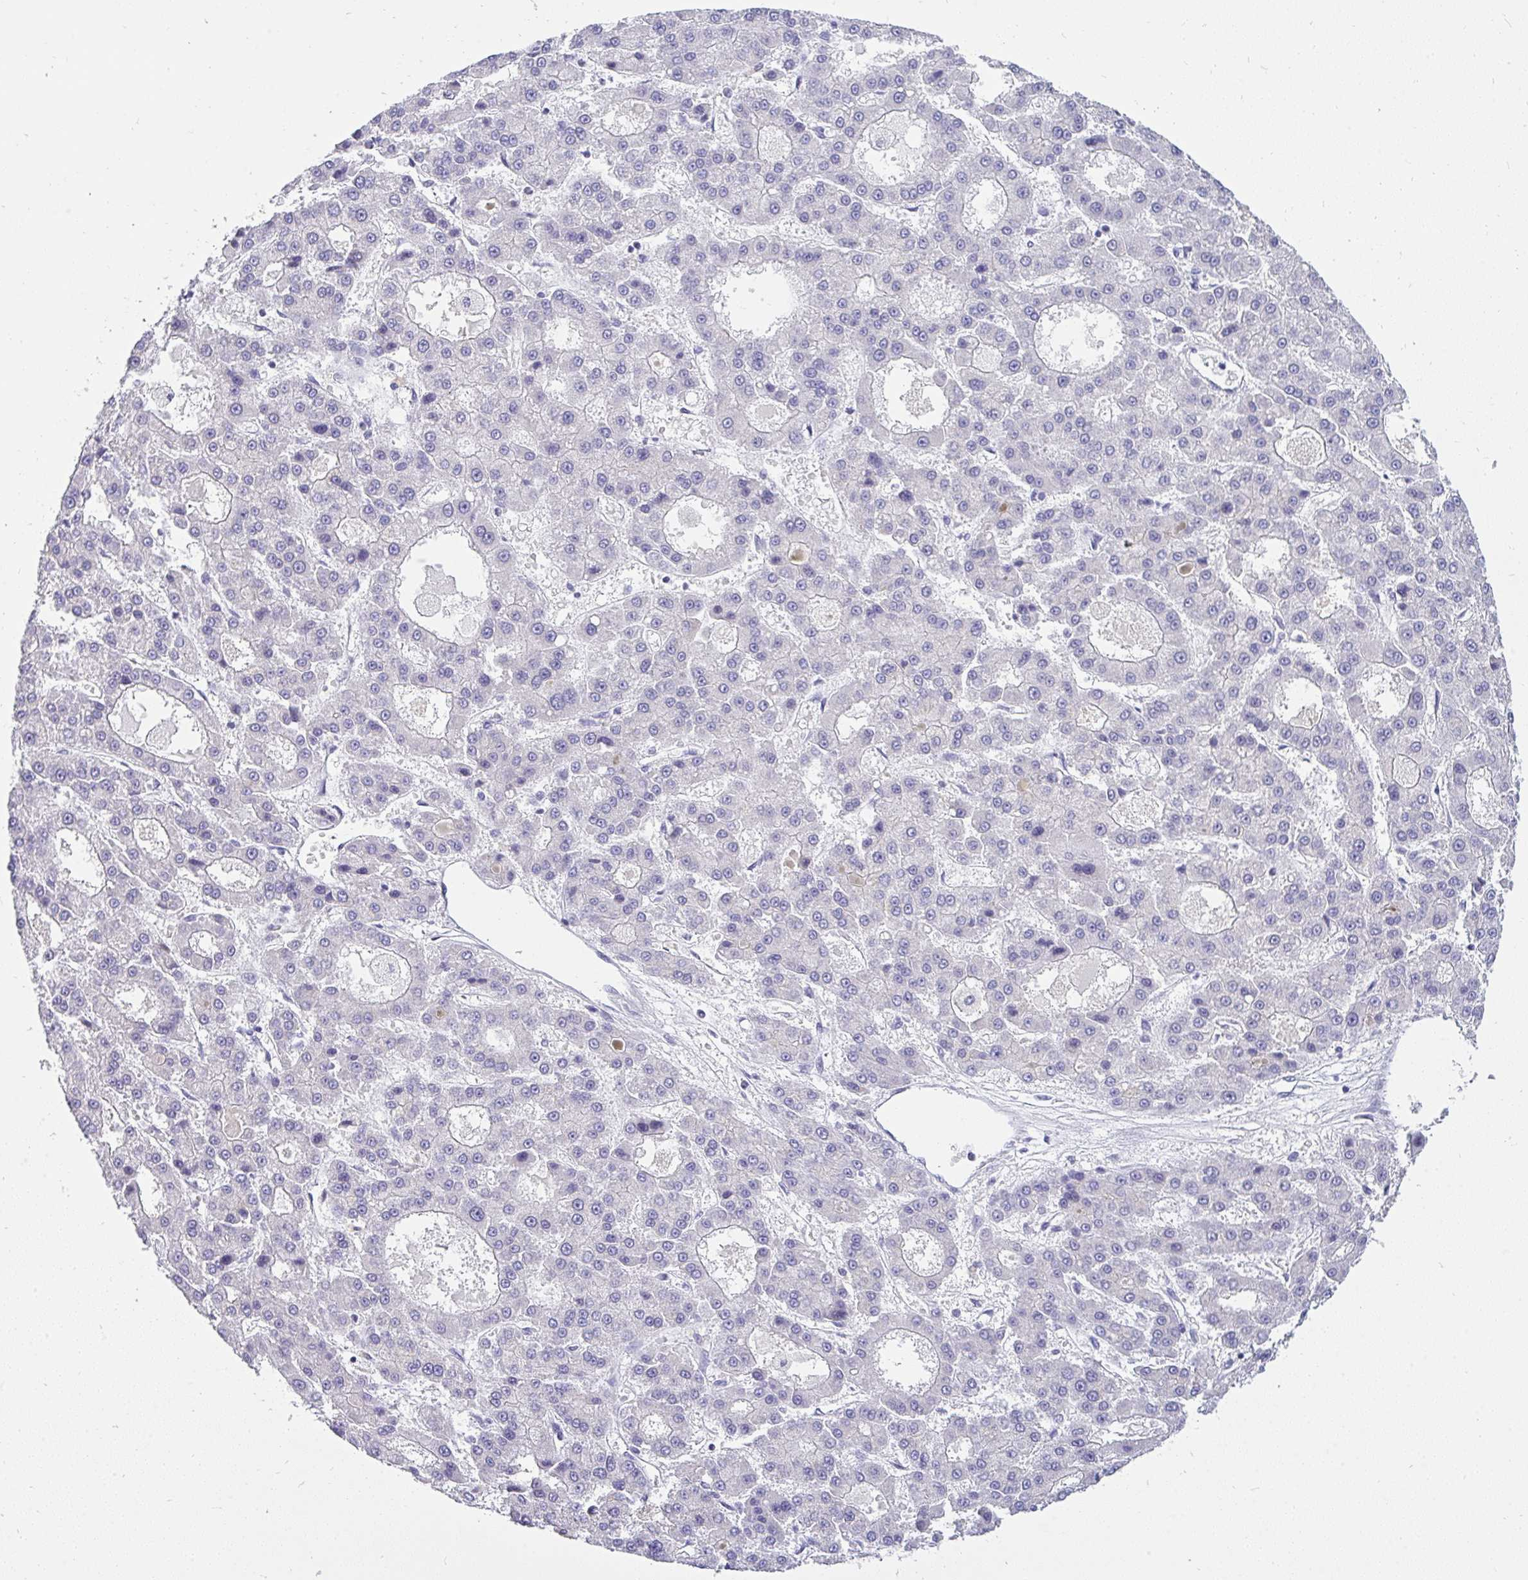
{"staining": {"intensity": "negative", "quantity": "none", "location": "none"}, "tissue": "liver cancer", "cell_type": "Tumor cells", "image_type": "cancer", "snomed": [{"axis": "morphology", "description": "Carcinoma, Hepatocellular, NOS"}, {"axis": "topography", "description": "Liver"}], "caption": "Immunohistochemistry micrograph of neoplastic tissue: liver cancer stained with DAB (3,3'-diaminobenzidine) exhibits no significant protein staining in tumor cells.", "gene": "VGLL3", "patient": {"sex": "male", "age": 70}}